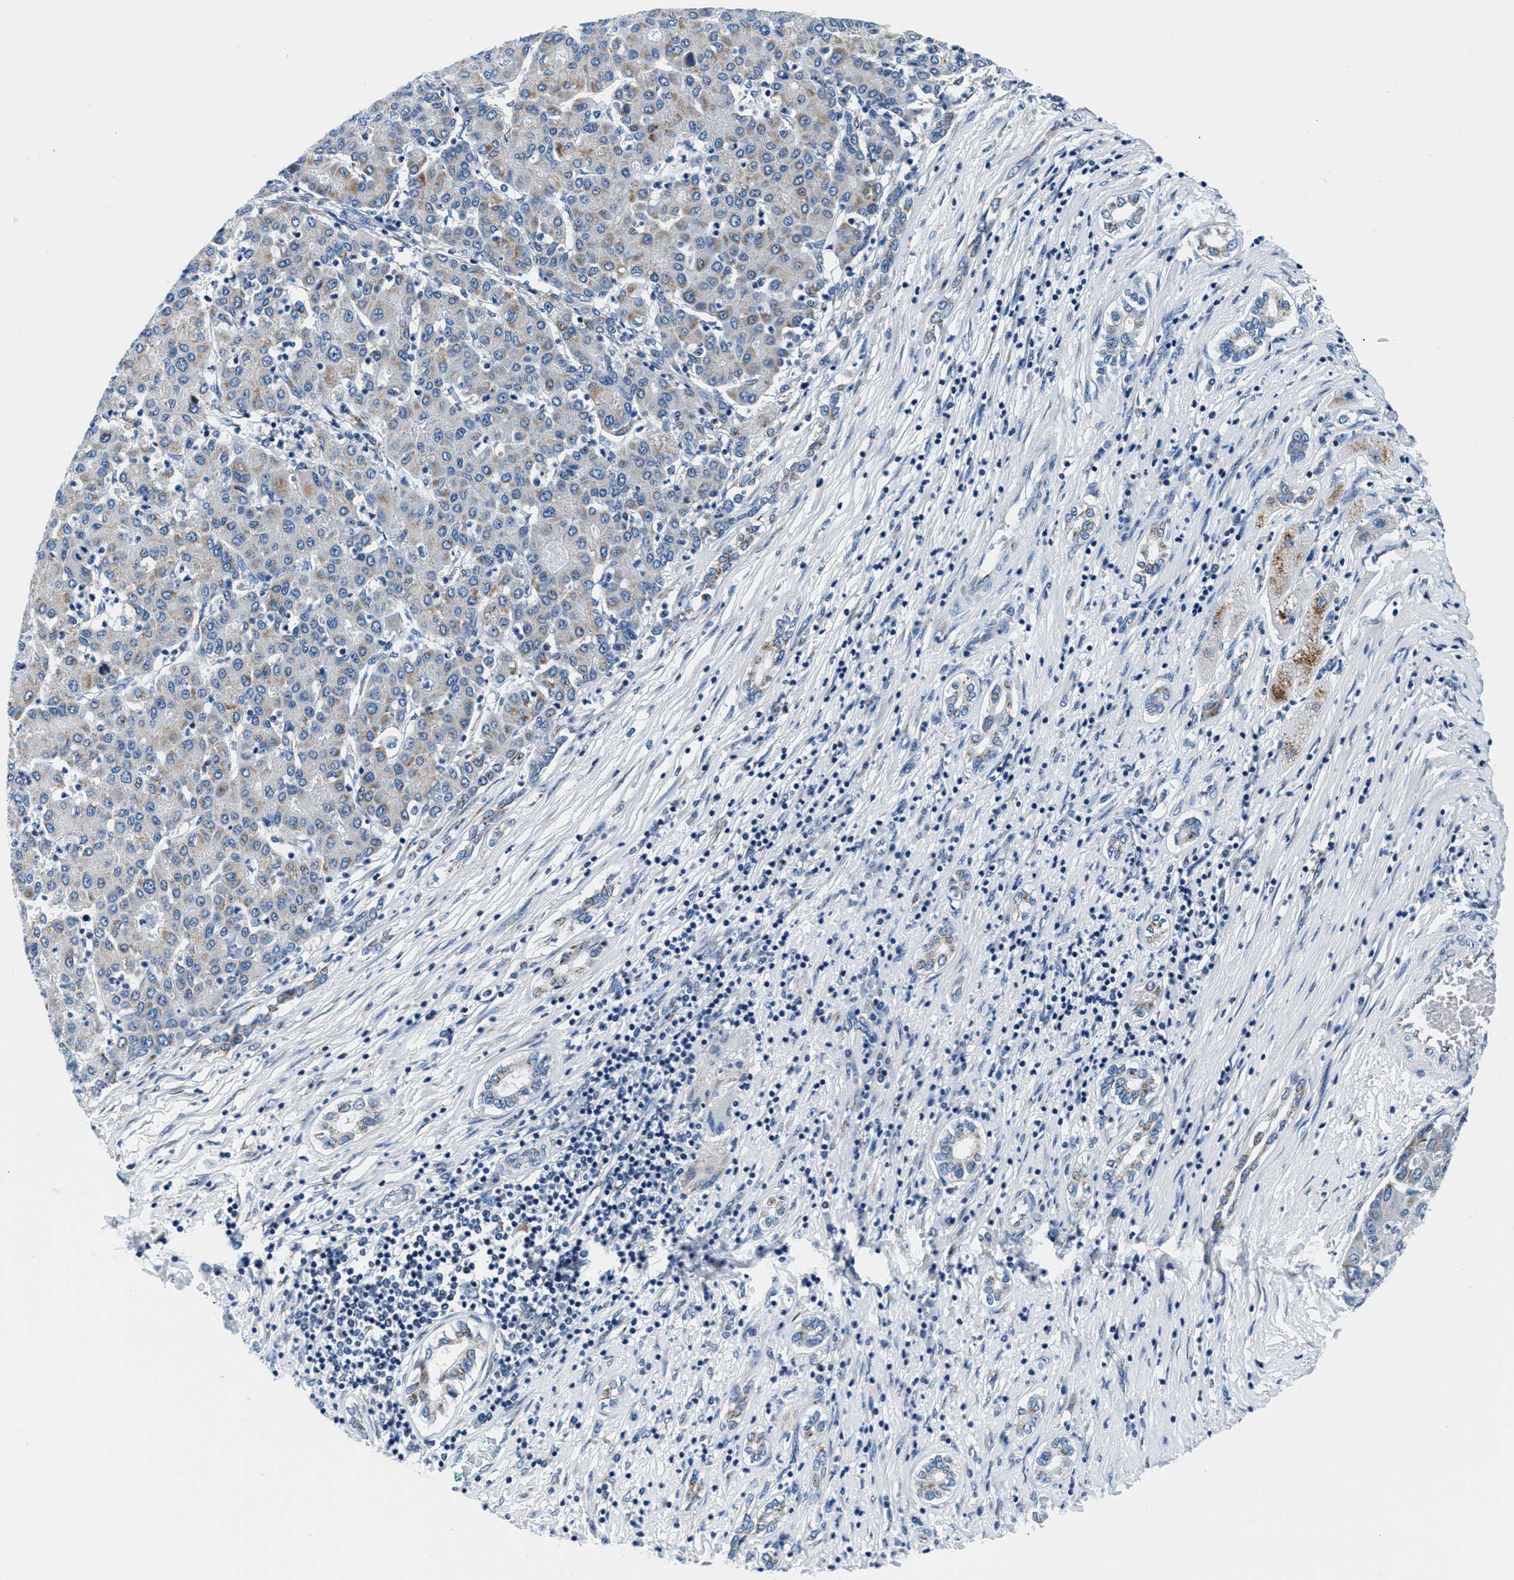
{"staining": {"intensity": "weak", "quantity": "<25%", "location": "cytoplasmic/membranous"}, "tissue": "liver cancer", "cell_type": "Tumor cells", "image_type": "cancer", "snomed": [{"axis": "morphology", "description": "Carcinoma, Hepatocellular, NOS"}, {"axis": "topography", "description": "Liver"}], "caption": "Hepatocellular carcinoma (liver) stained for a protein using immunohistochemistry (IHC) demonstrates no expression tumor cells.", "gene": "VPS53", "patient": {"sex": "male", "age": 65}}